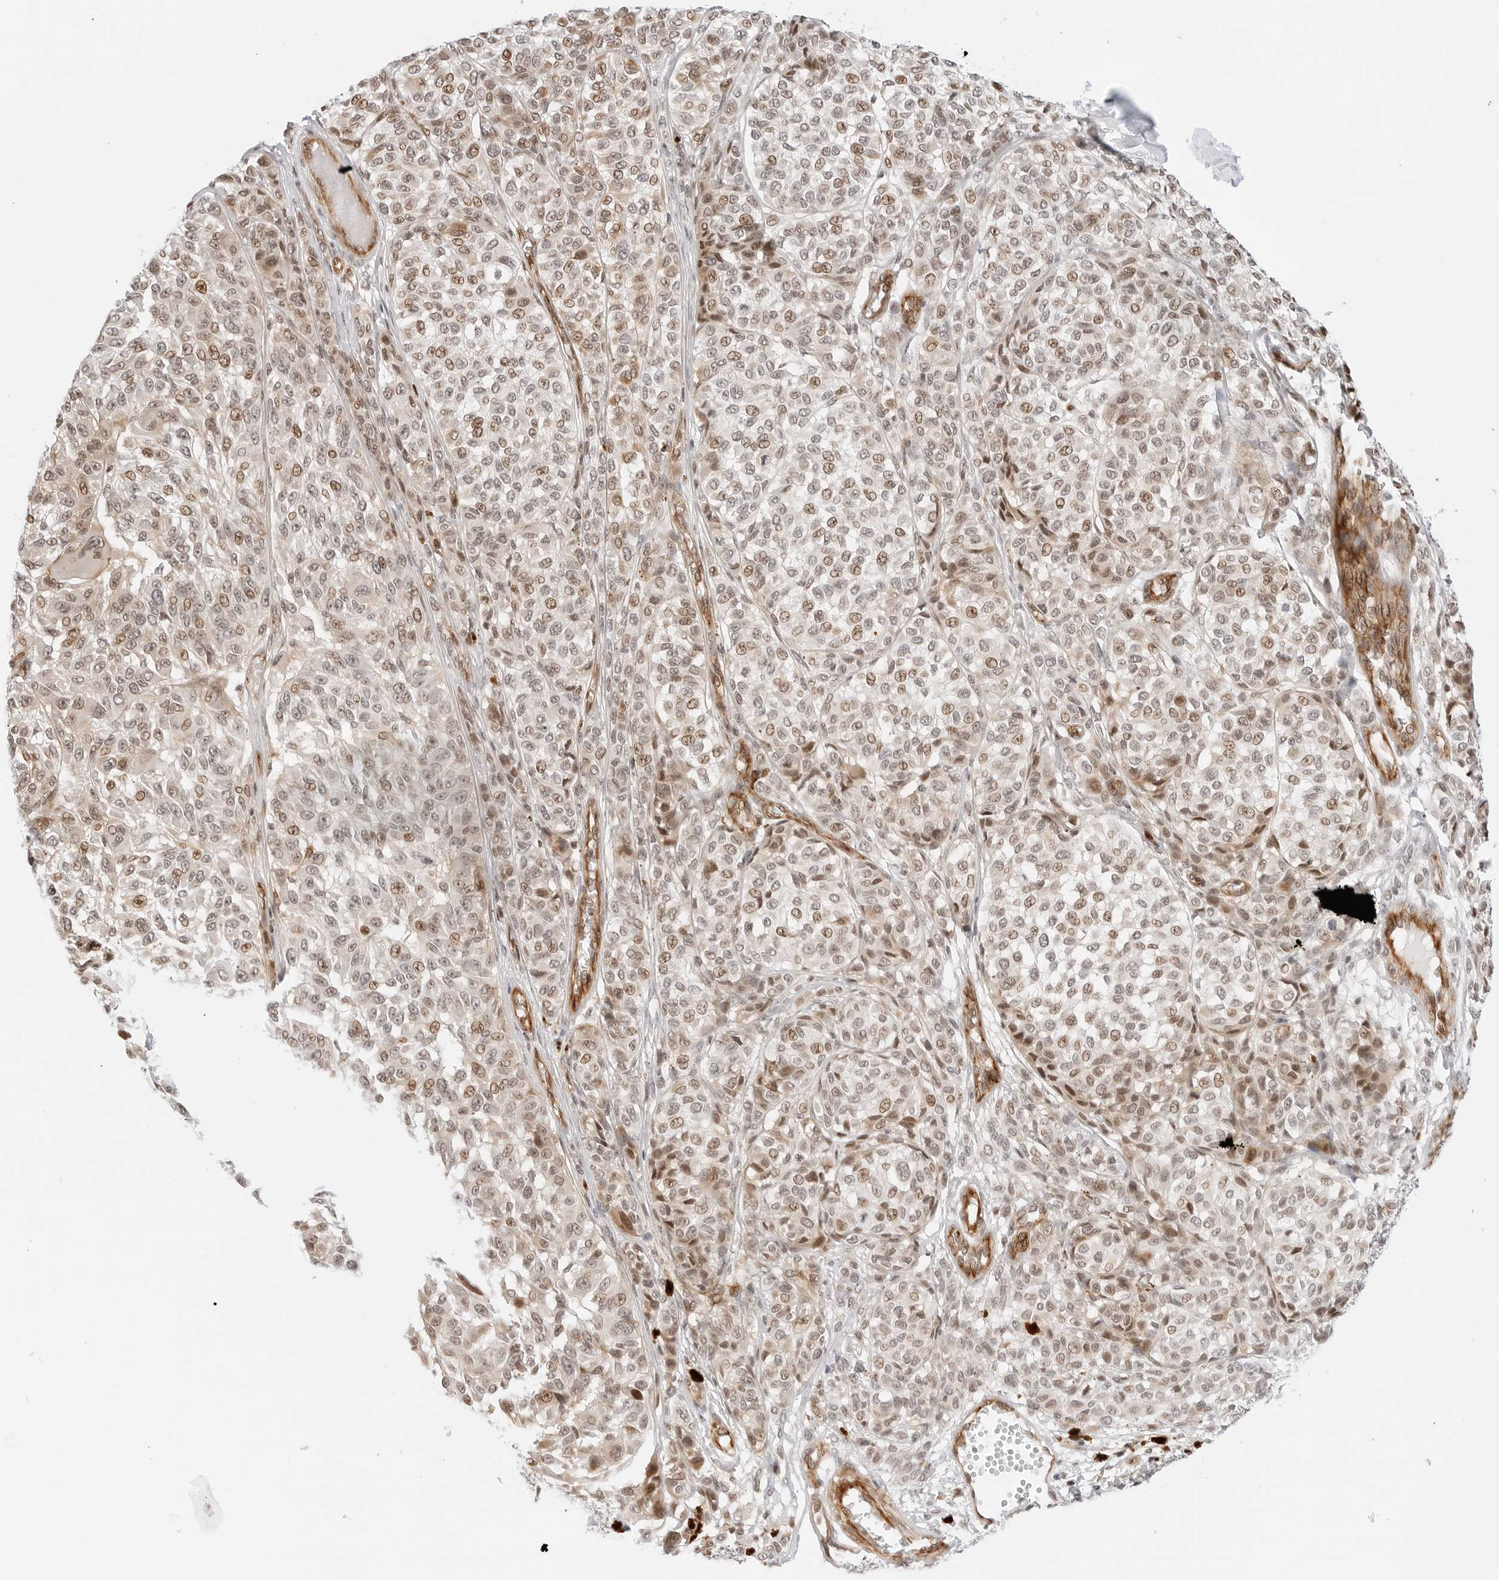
{"staining": {"intensity": "moderate", "quantity": ">75%", "location": "nuclear"}, "tissue": "melanoma", "cell_type": "Tumor cells", "image_type": "cancer", "snomed": [{"axis": "morphology", "description": "Malignant melanoma, NOS"}, {"axis": "topography", "description": "Skin"}], "caption": "The image exhibits staining of melanoma, revealing moderate nuclear protein positivity (brown color) within tumor cells.", "gene": "ZNF613", "patient": {"sex": "male", "age": 83}}